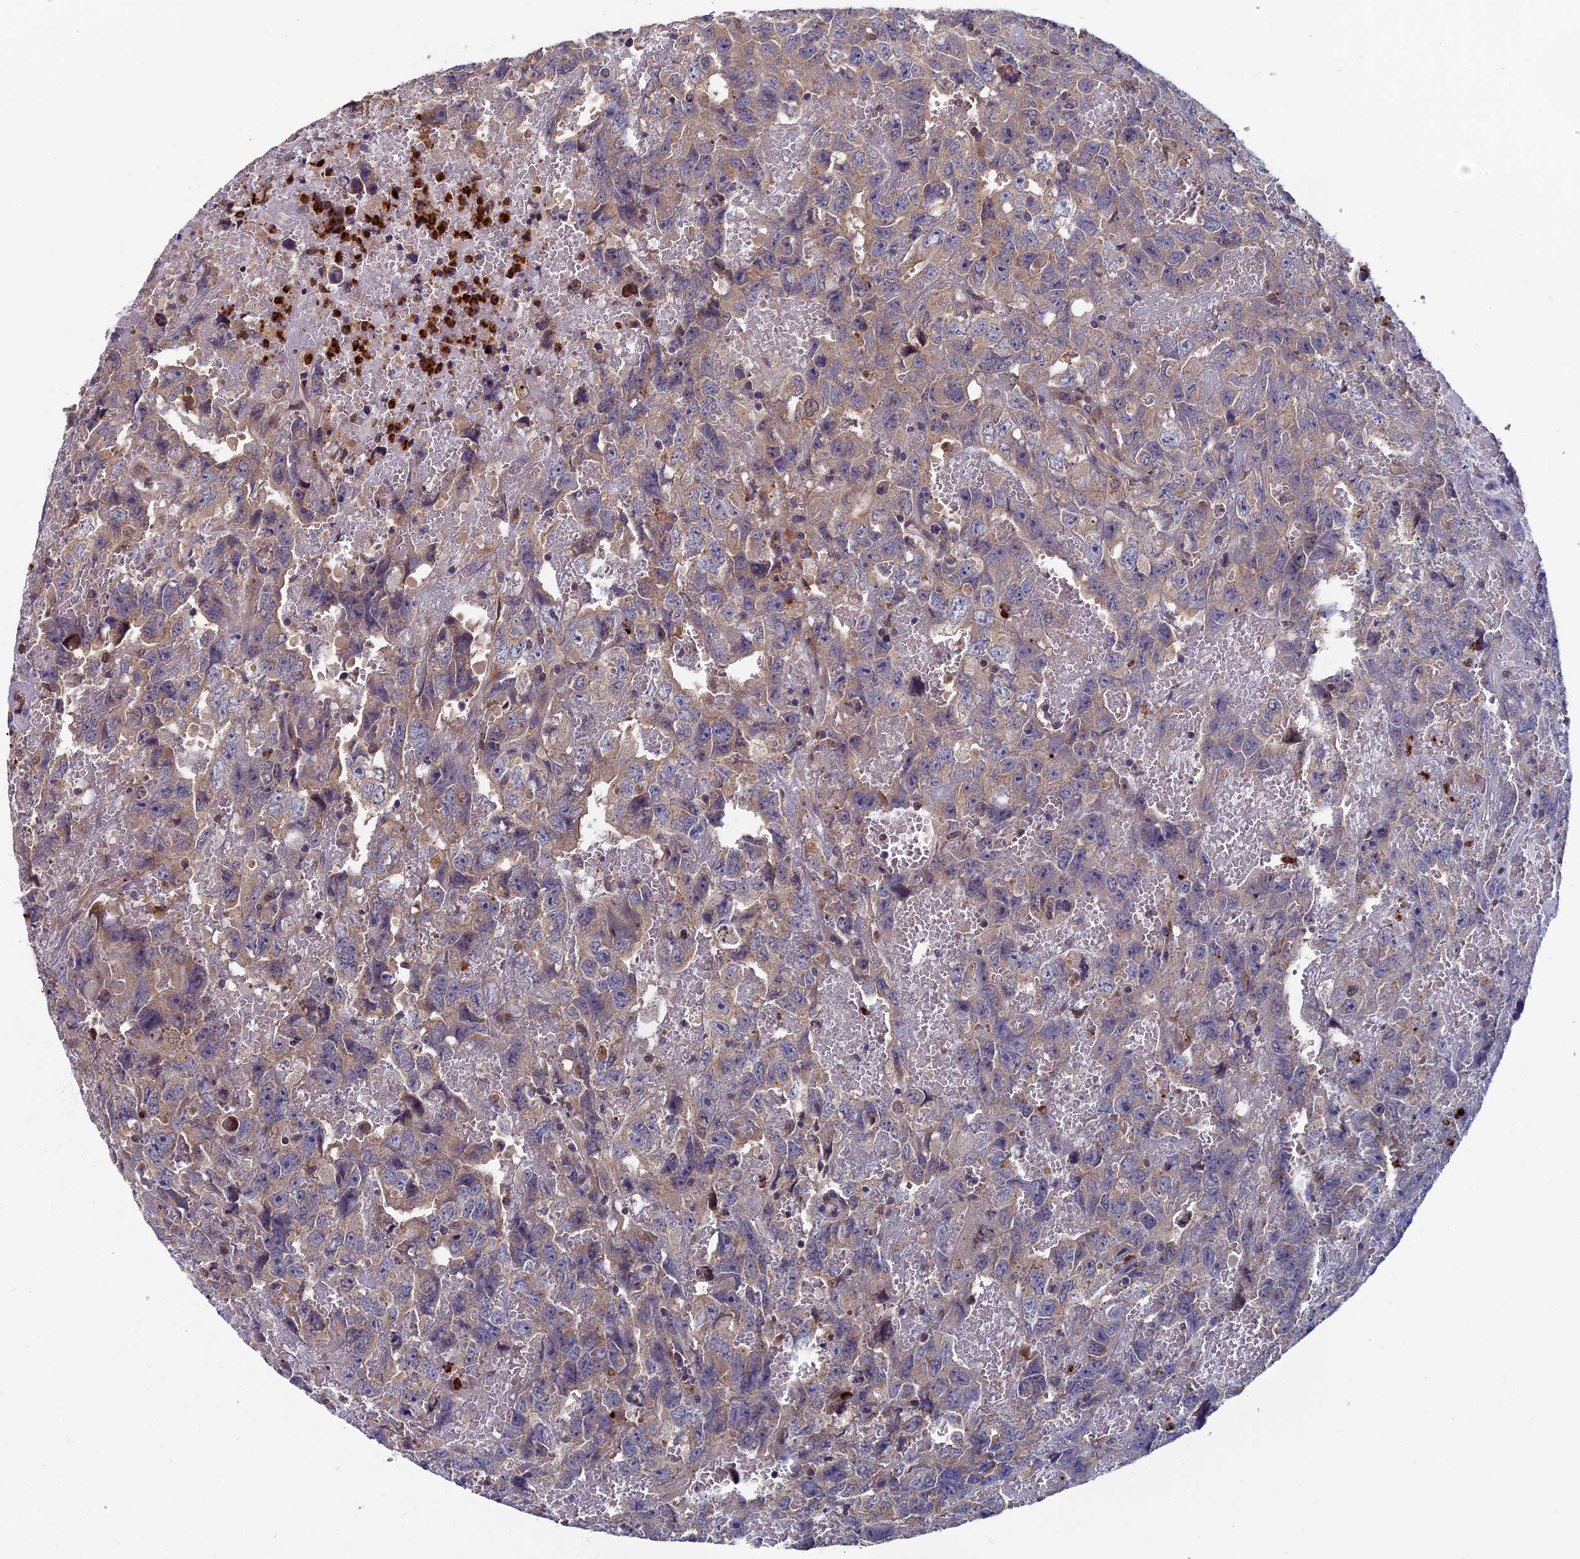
{"staining": {"intensity": "weak", "quantity": "25%-75%", "location": "cytoplasmic/membranous"}, "tissue": "testis cancer", "cell_type": "Tumor cells", "image_type": "cancer", "snomed": [{"axis": "morphology", "description": "Carcinoma, Embryonal, NOS"}, {"axis": "topography", "description": "Testis"}], "caption": "Immunohistochemical staining of human embryonal carcinoma (testis) reveals low levels of weak cytoplasmic/membranous protein positivity in approximately 25%-75% of tumor cells.", "gene": "TNK2", "patient": {"sex": "male", "age": 45}}